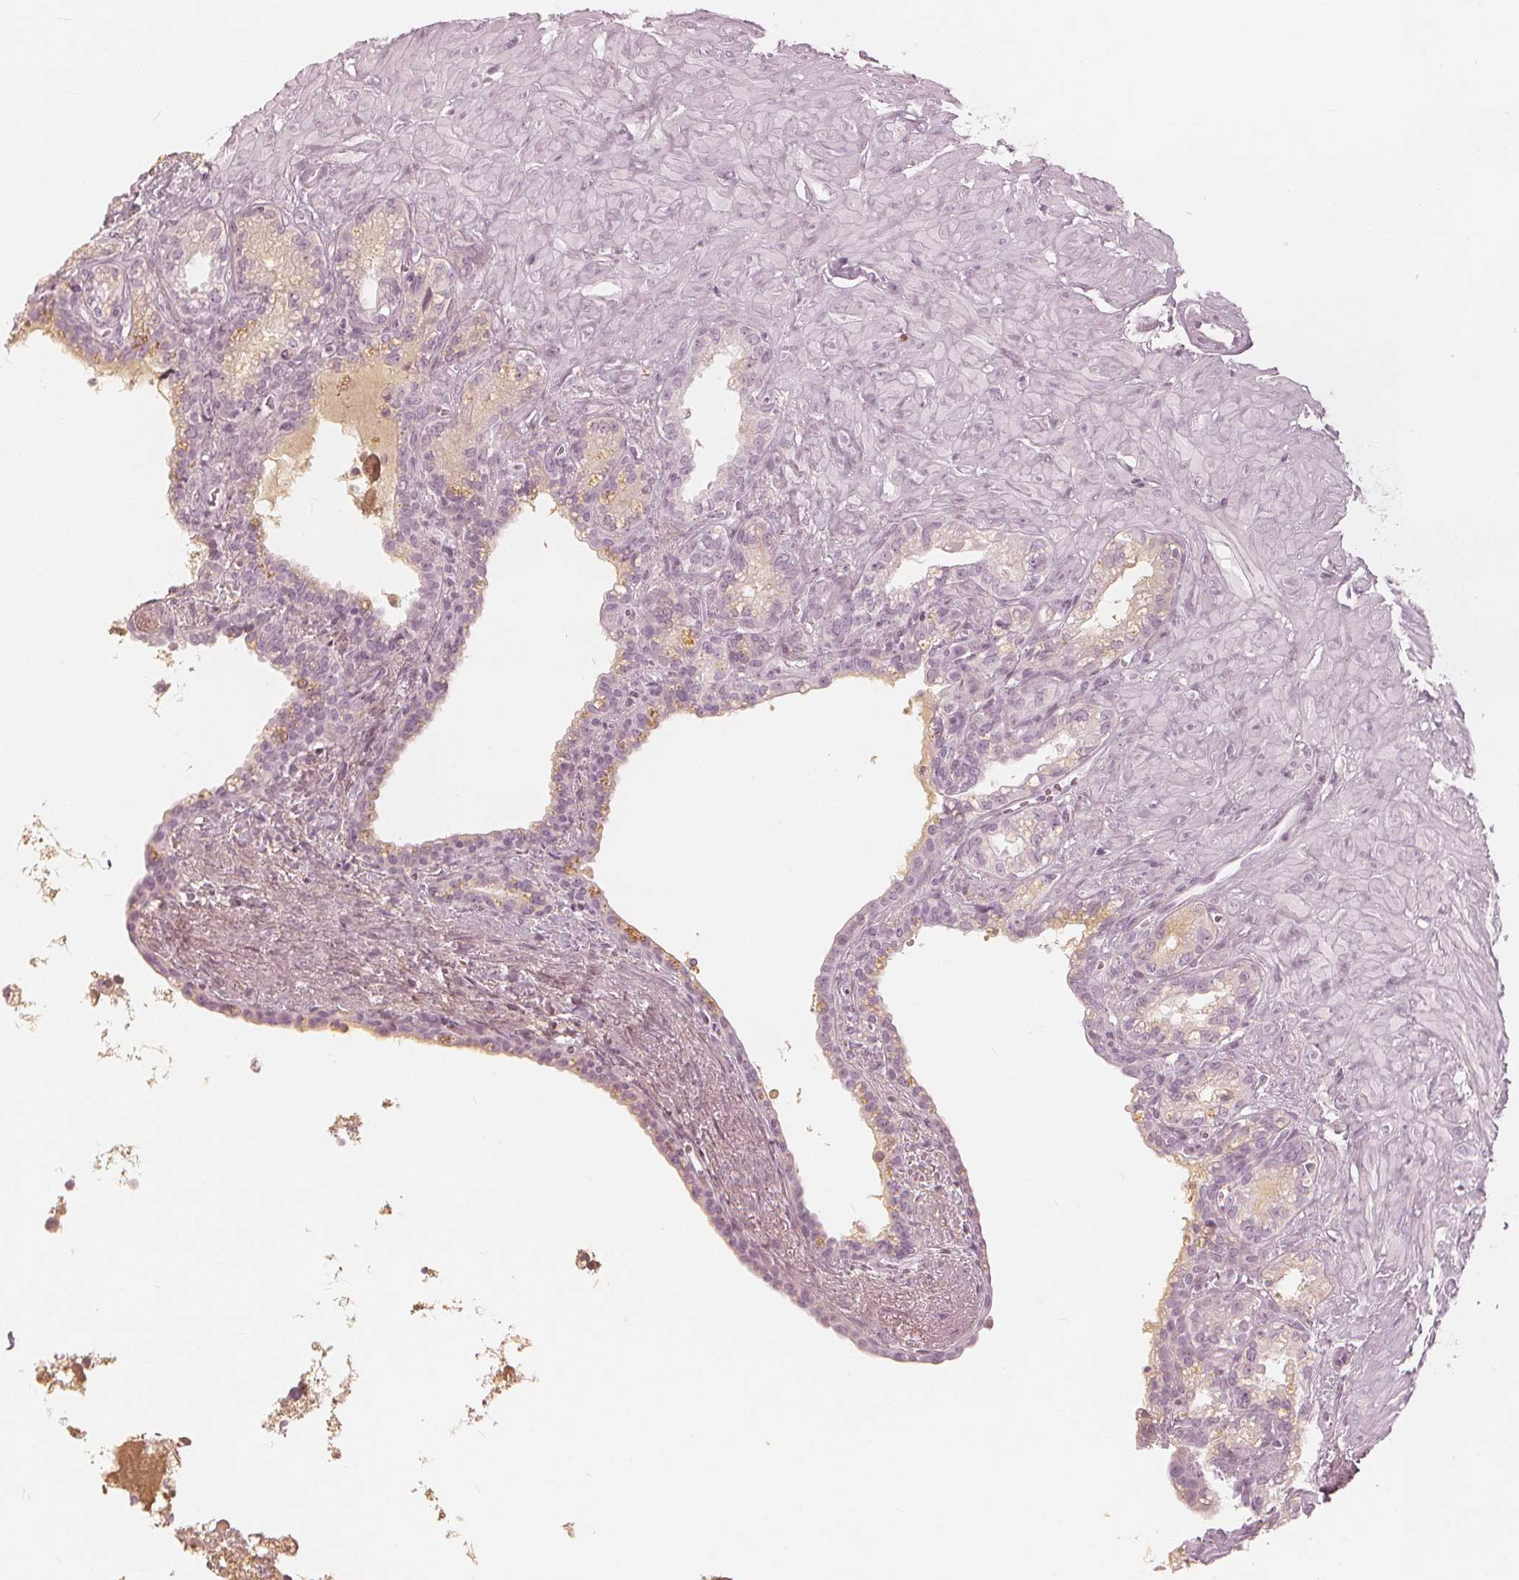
{"staining": {"intensity": "negative", "quantity": "none", "location": "none"}, "tissue": "seminal vesicle", "cell_type": "Glandular cells", "image_type": "normal", "snomed": [{"axis": "morphology", "description": "Normal tissue, NOS"}, {"axis": "morphology", "description": "Urothelial carcinoma, NOS"}, {"axis": "topography", "description": "Urinary bladder"}, {"axis": "topography", "description": "Seminal veicle"}], "caption": "This is a histopathology image of IHC staining of unremarkable seminal vesicle, which shows no staining in glandular cells.", "gene": "PAEP", "patient": {"sex": "male", "age": 76}}